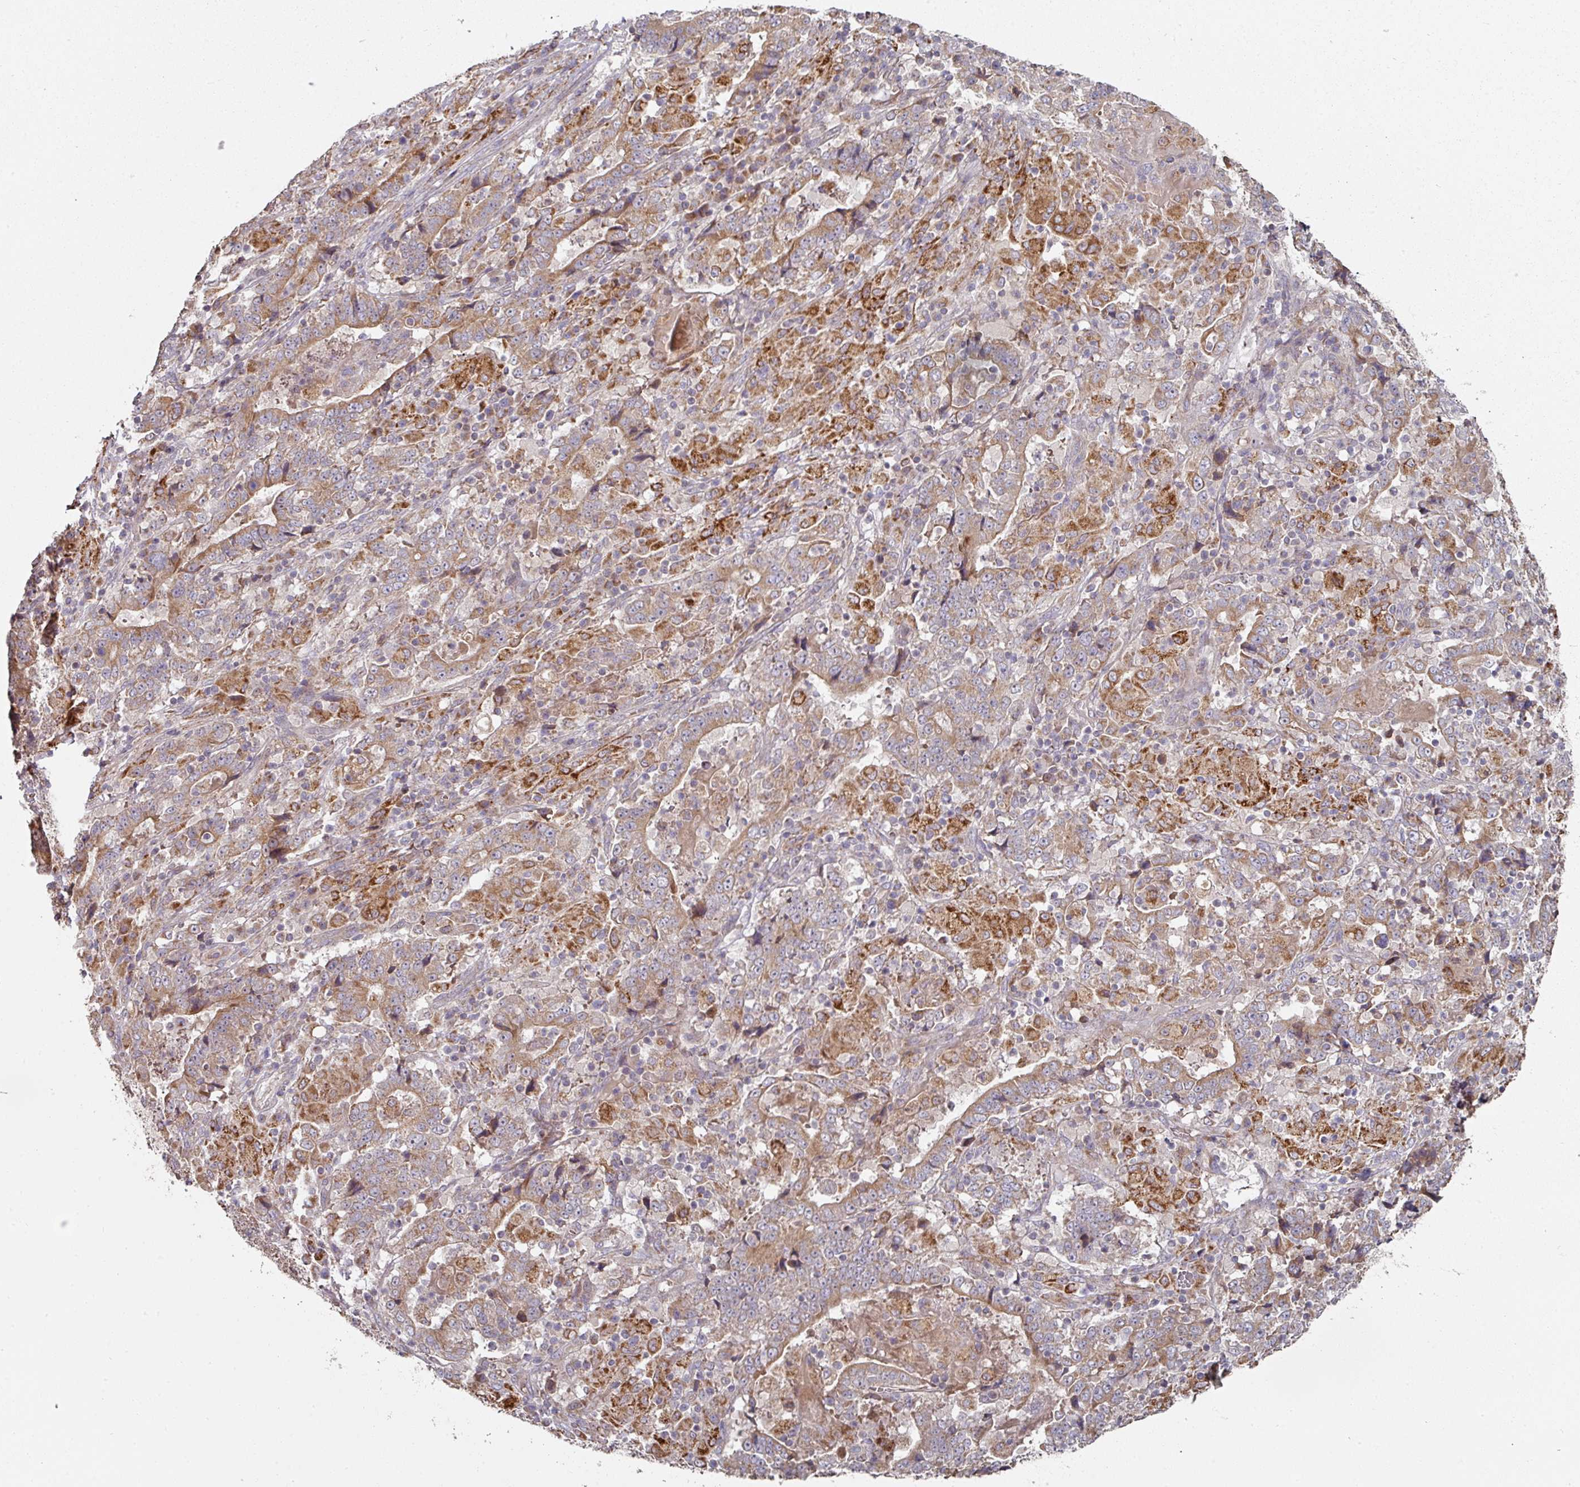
{"staining": {"intensity": "moderate", "quantity": ">75%", "location": "cytoplasmic/membranous"}, "tissue": "stomach cancer", "cell_type": "Tumor cells", "image_type": "cancer", "snomed": [{"axis": "morphology", "description": "Normal tissue, NOS"}, {"axis": "morphology", "description": "Adenocarcinoma, NOS"}, {"axis": "topography", "description": "Stomach, upper"}, {"axis": "topography", "description": "Stomach"}], "caption": "There is medium levels of moderate cytoplasmic/membranous staining in tumor cells of stomach cancer (adenocarcinoma), as demonstrated by immunohistochemical staining (brown color).", "gene": "DNAJC7", "patient": {"sex": "male", "age": 59}}